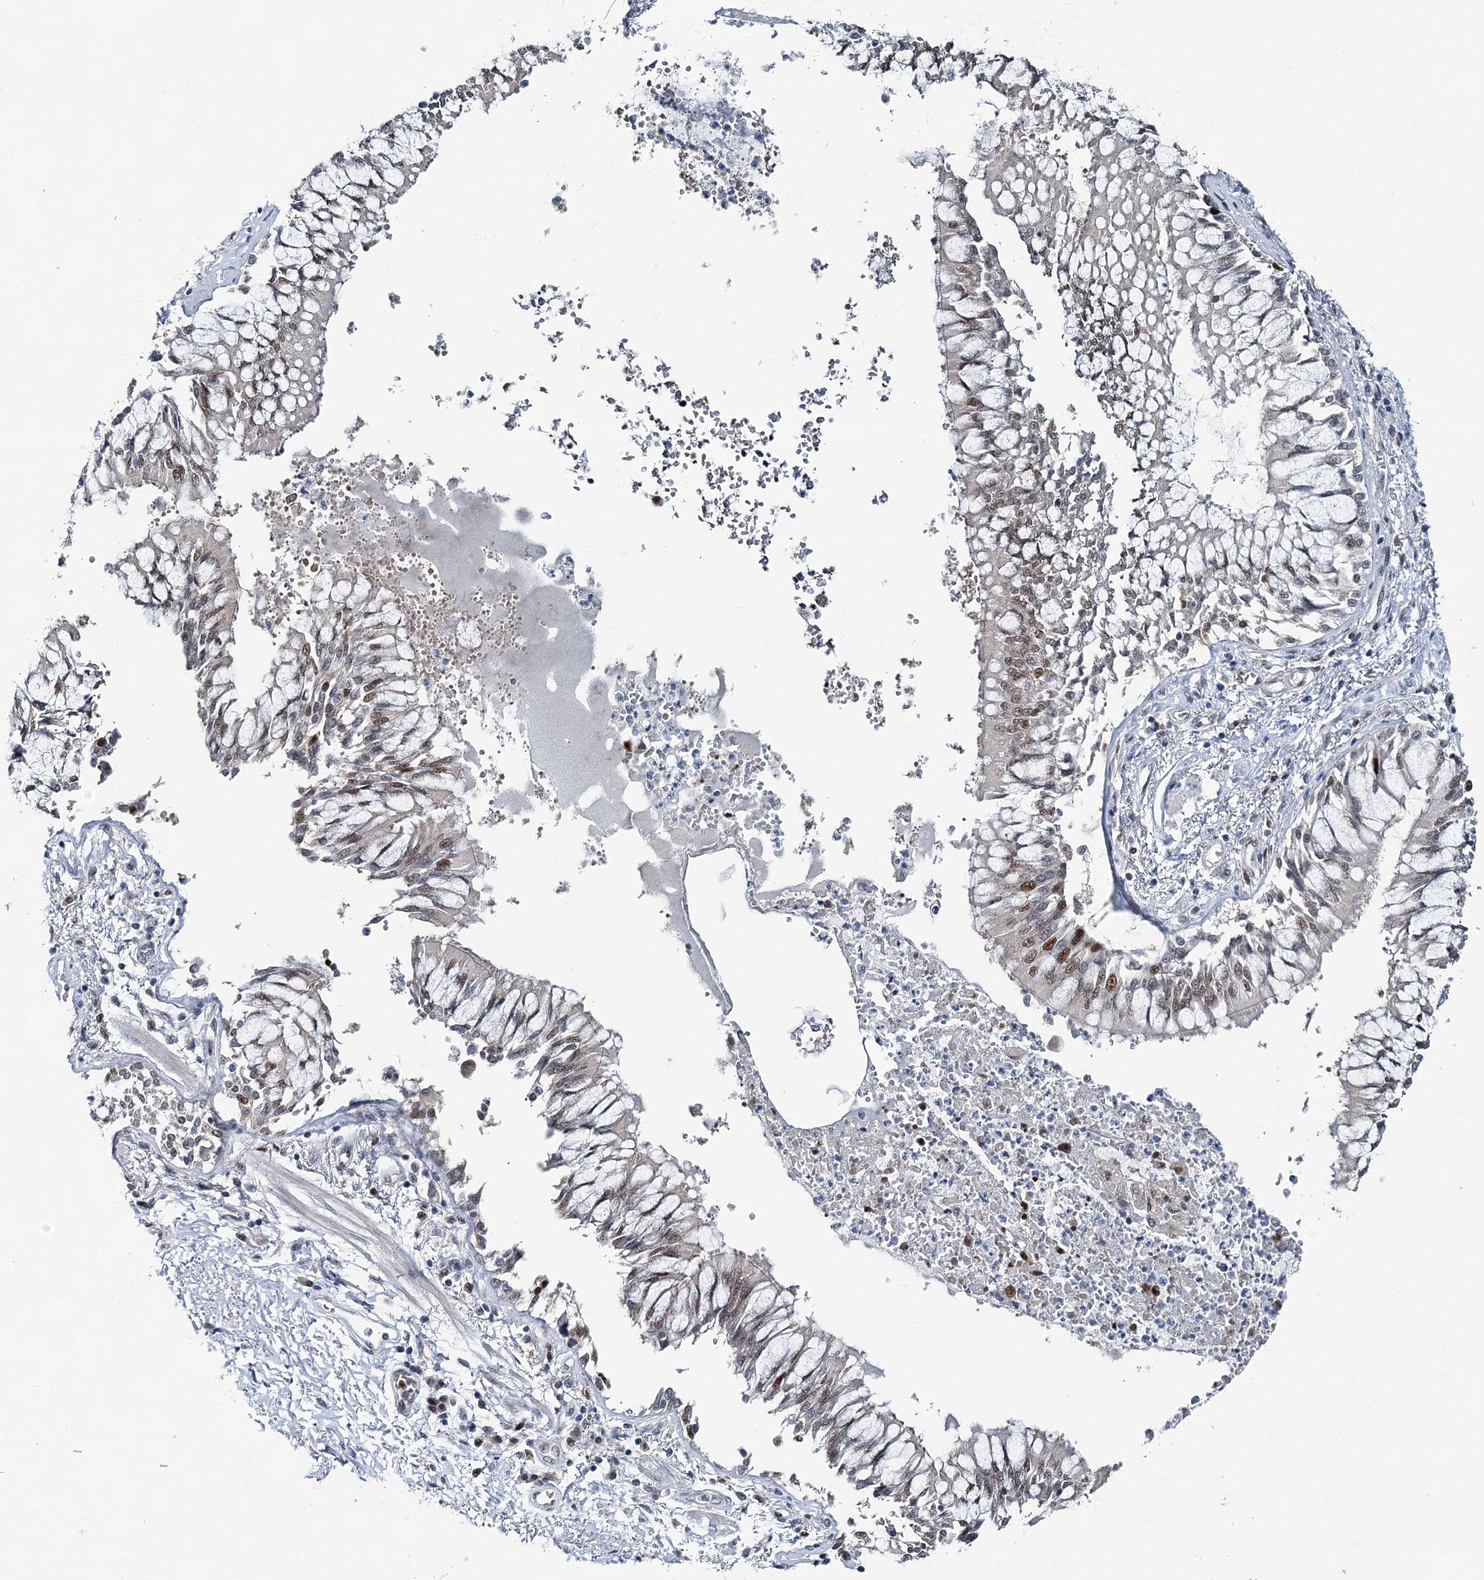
{"staining": {"intensity": "strong", "quantity": "25%-75%", "location": "nuclear"}, "tissue": "bronchus", "cell_type": "Respiratory epithelial cells", "image_type": "normal", "snomed": [{"axis": "morphology", "description": "Normal tissue, NOS"}, {"axis": "topography", "description": "Cartilage tissue"}, {"axis": "topography", "description": "Bronchus"}, {"axis": "topography", "description": "Lung"}], "caption": "Immunohistochemistry image of unremarkable bronchus: bronchus stained using immunohistochemistry (IHC) reveals high levels of strong protein expression localized specifically in the nuclear of respiratory epithelial cells, appearing as a nuclear brown color.", "gene": "HAT1", "patient": {"sex": "female", "age": 49}}